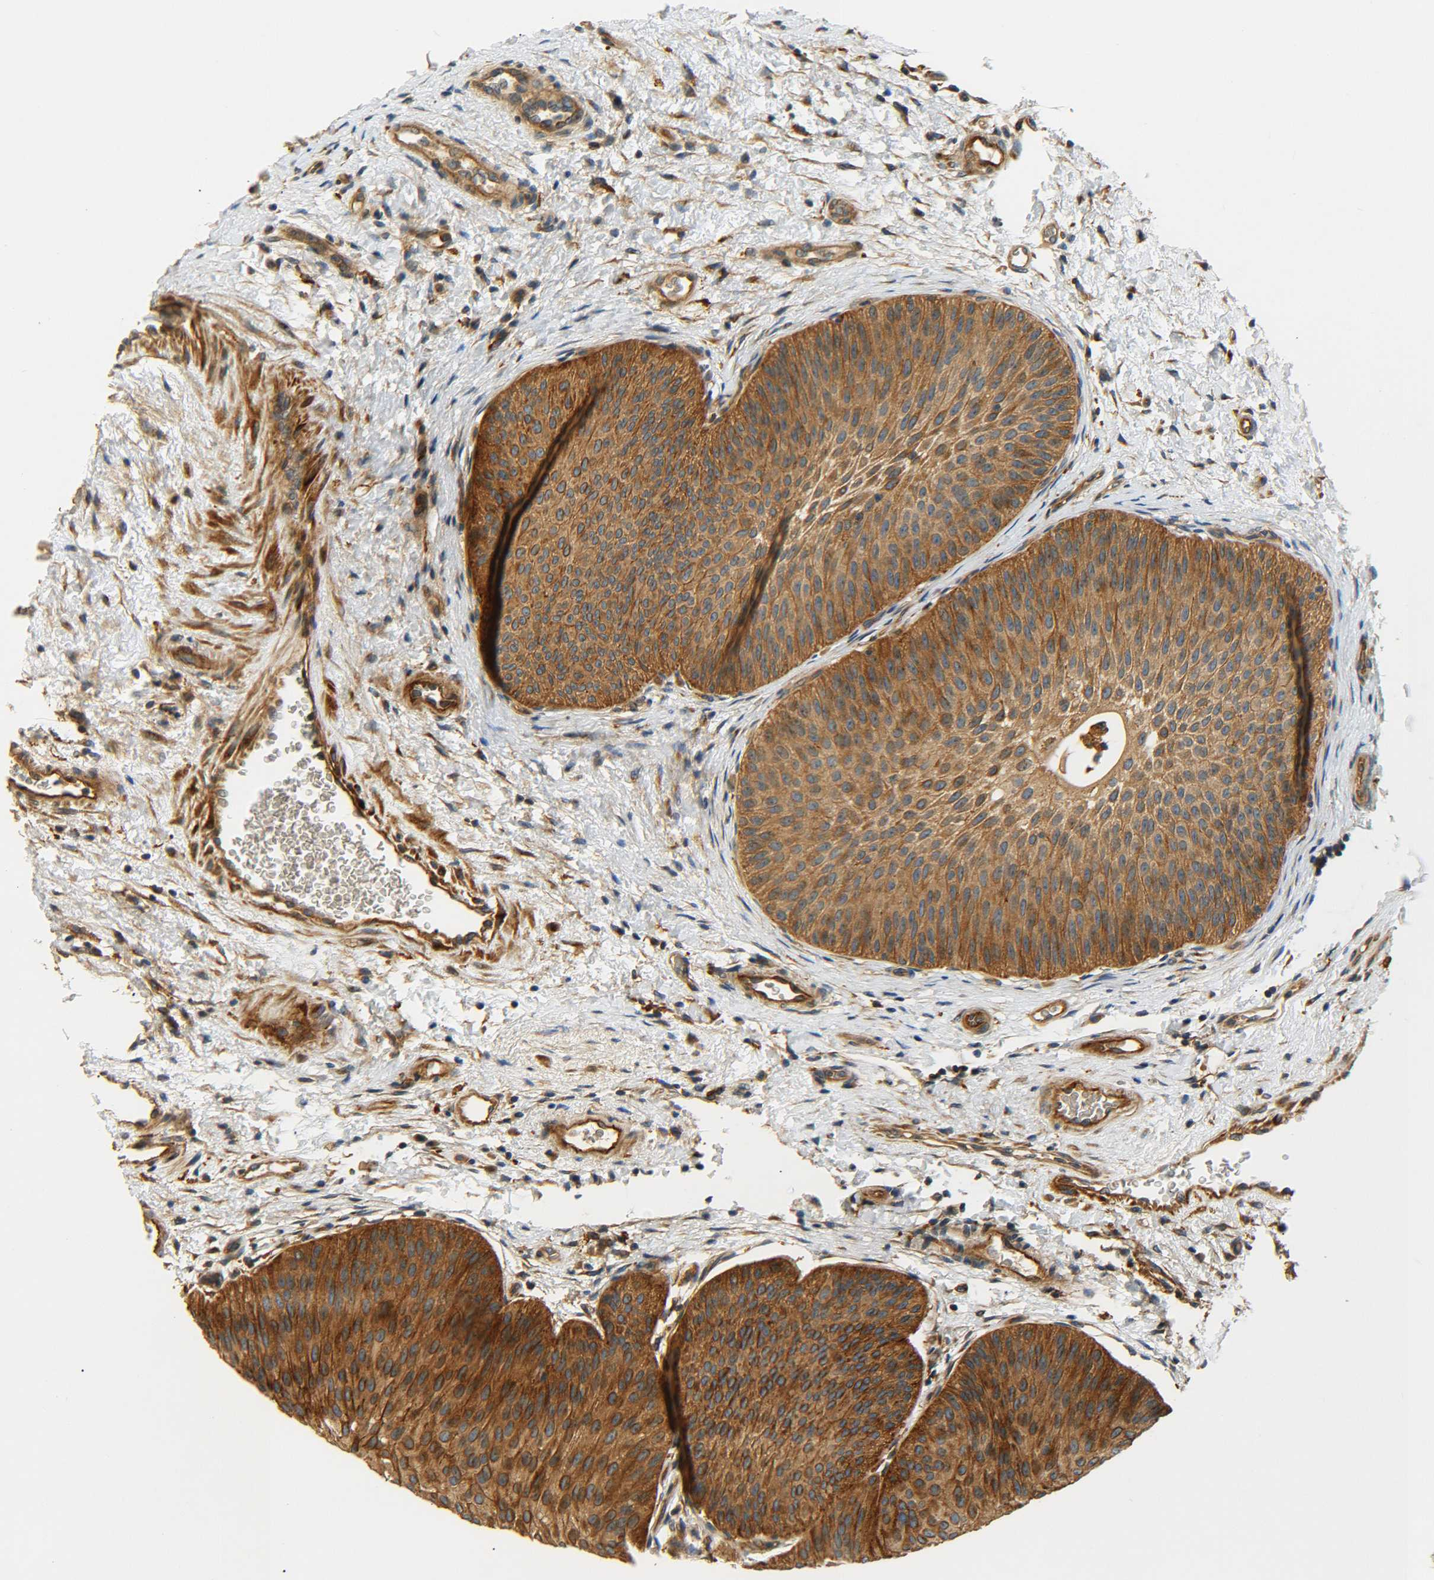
{"staining": {"intensity": "moderate", "quantity": ">75%", "location": "cytoplasmic/membranous"}, "tissue": "urothelial cancer", "cell_type": "Tumor cells", "image_type": "cancer", "snomed": [{"axis": "morphology", "description": "Urothelial carcinoma, Low grade"}, {"axis": "topography", "description": "Urinary bladder"}], "caption": "The micrograph exhibits a brown stain indicating the presence of a protein in the cytoplasmic/membranous of tumor cells in urothelial cancer.", "gene": "LRCH3", "patient": {"sex": "female", "age": 60}}